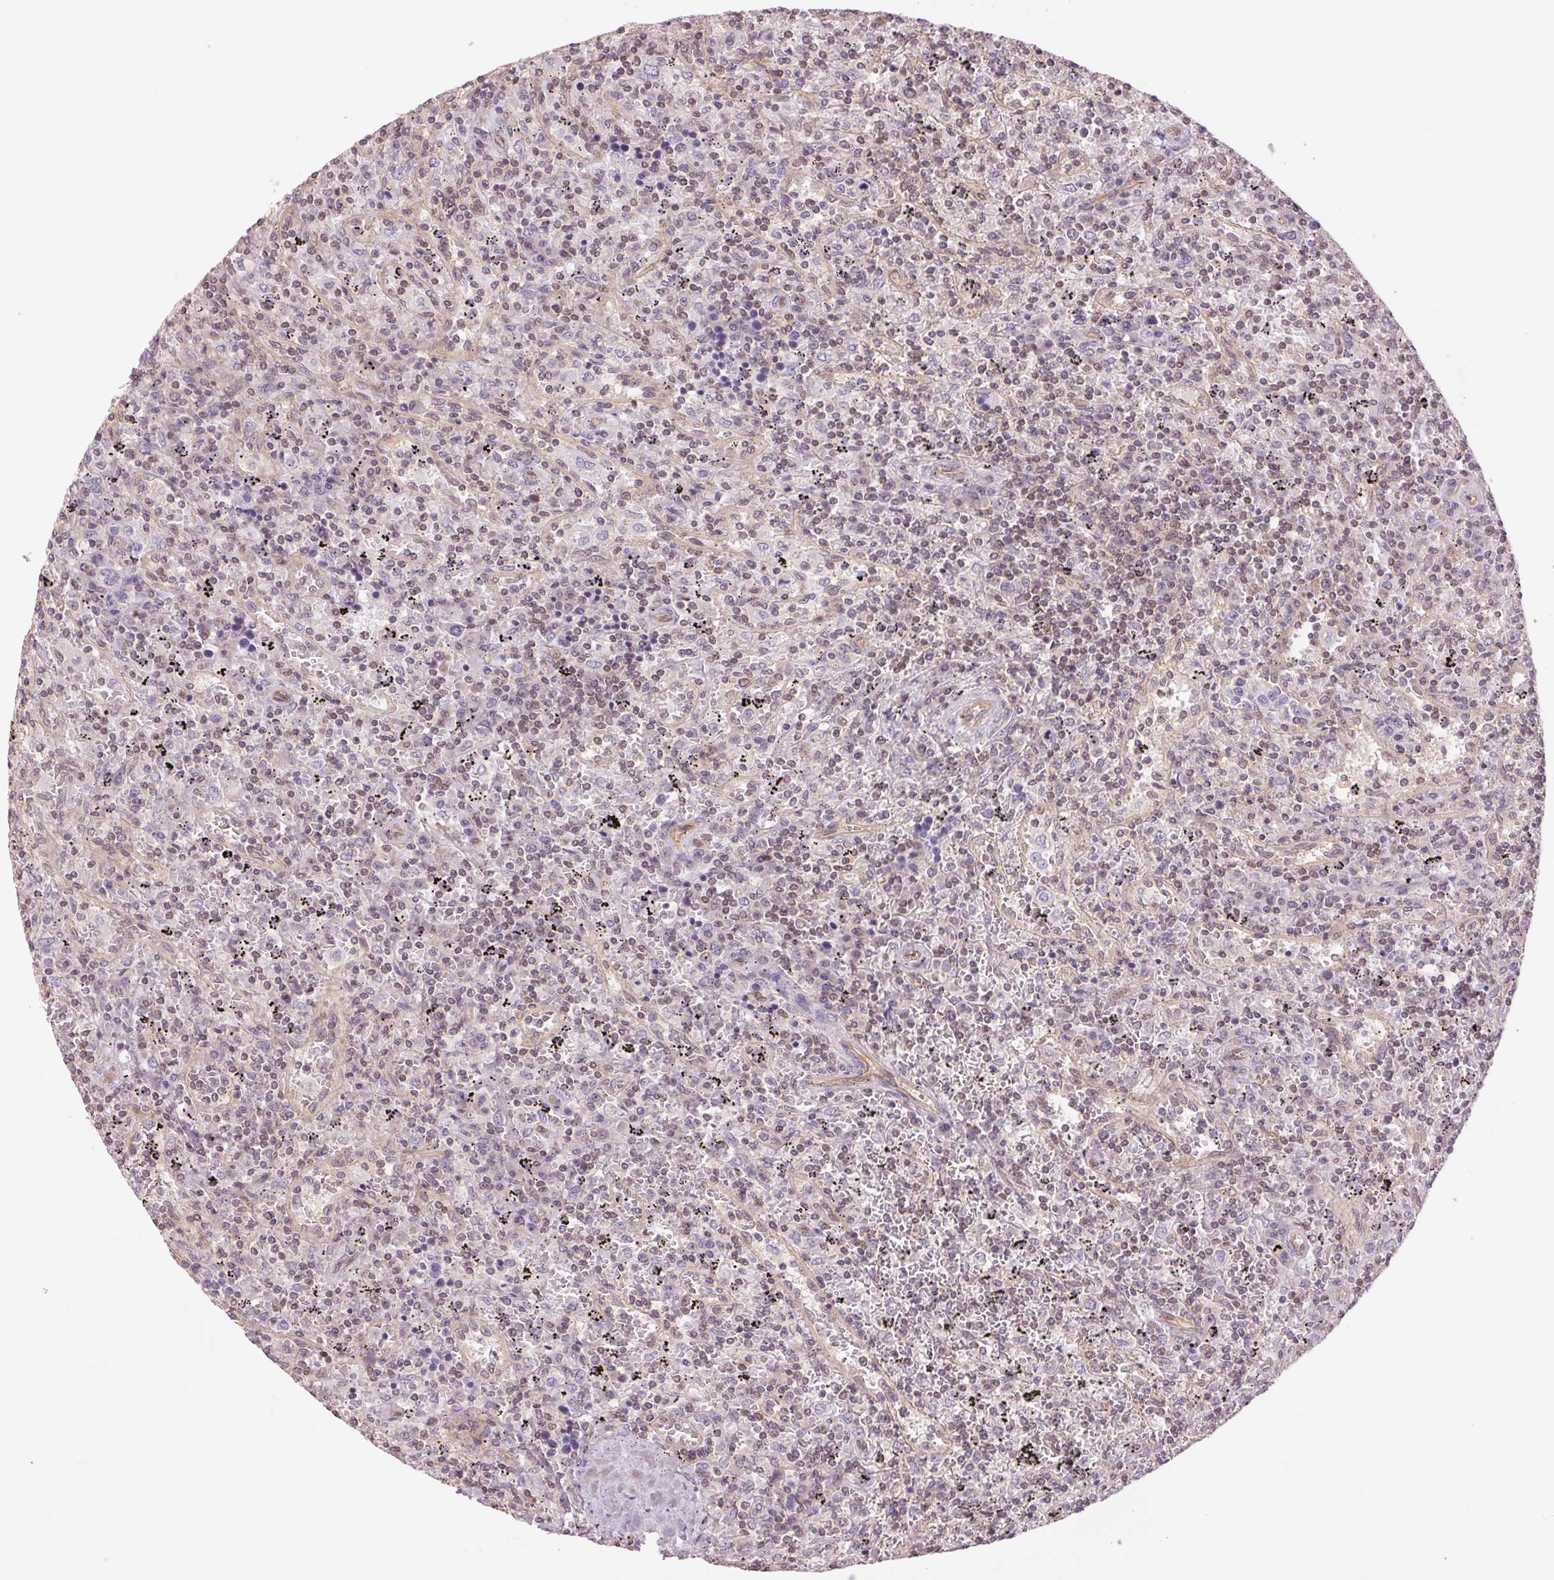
{"staining": {"intensity": "negative", "quantity": "none", "location": "none"}, "tissue": "lymphoma", "cell_type": "Tumor cells", "image_type": "cancer", "snomed": [{"axis": "morphology", "description": "Malignant lymphoma, non-Hodgkin's type, Low grade"}, {"axis": "topography", "description": "Spleen"}], "caption": "Immunohistochemistry of human lymphoma shows no expression in tumor cells.", "gene": "SH3RF2", "patient": {"sex": "male", "age": 62}}